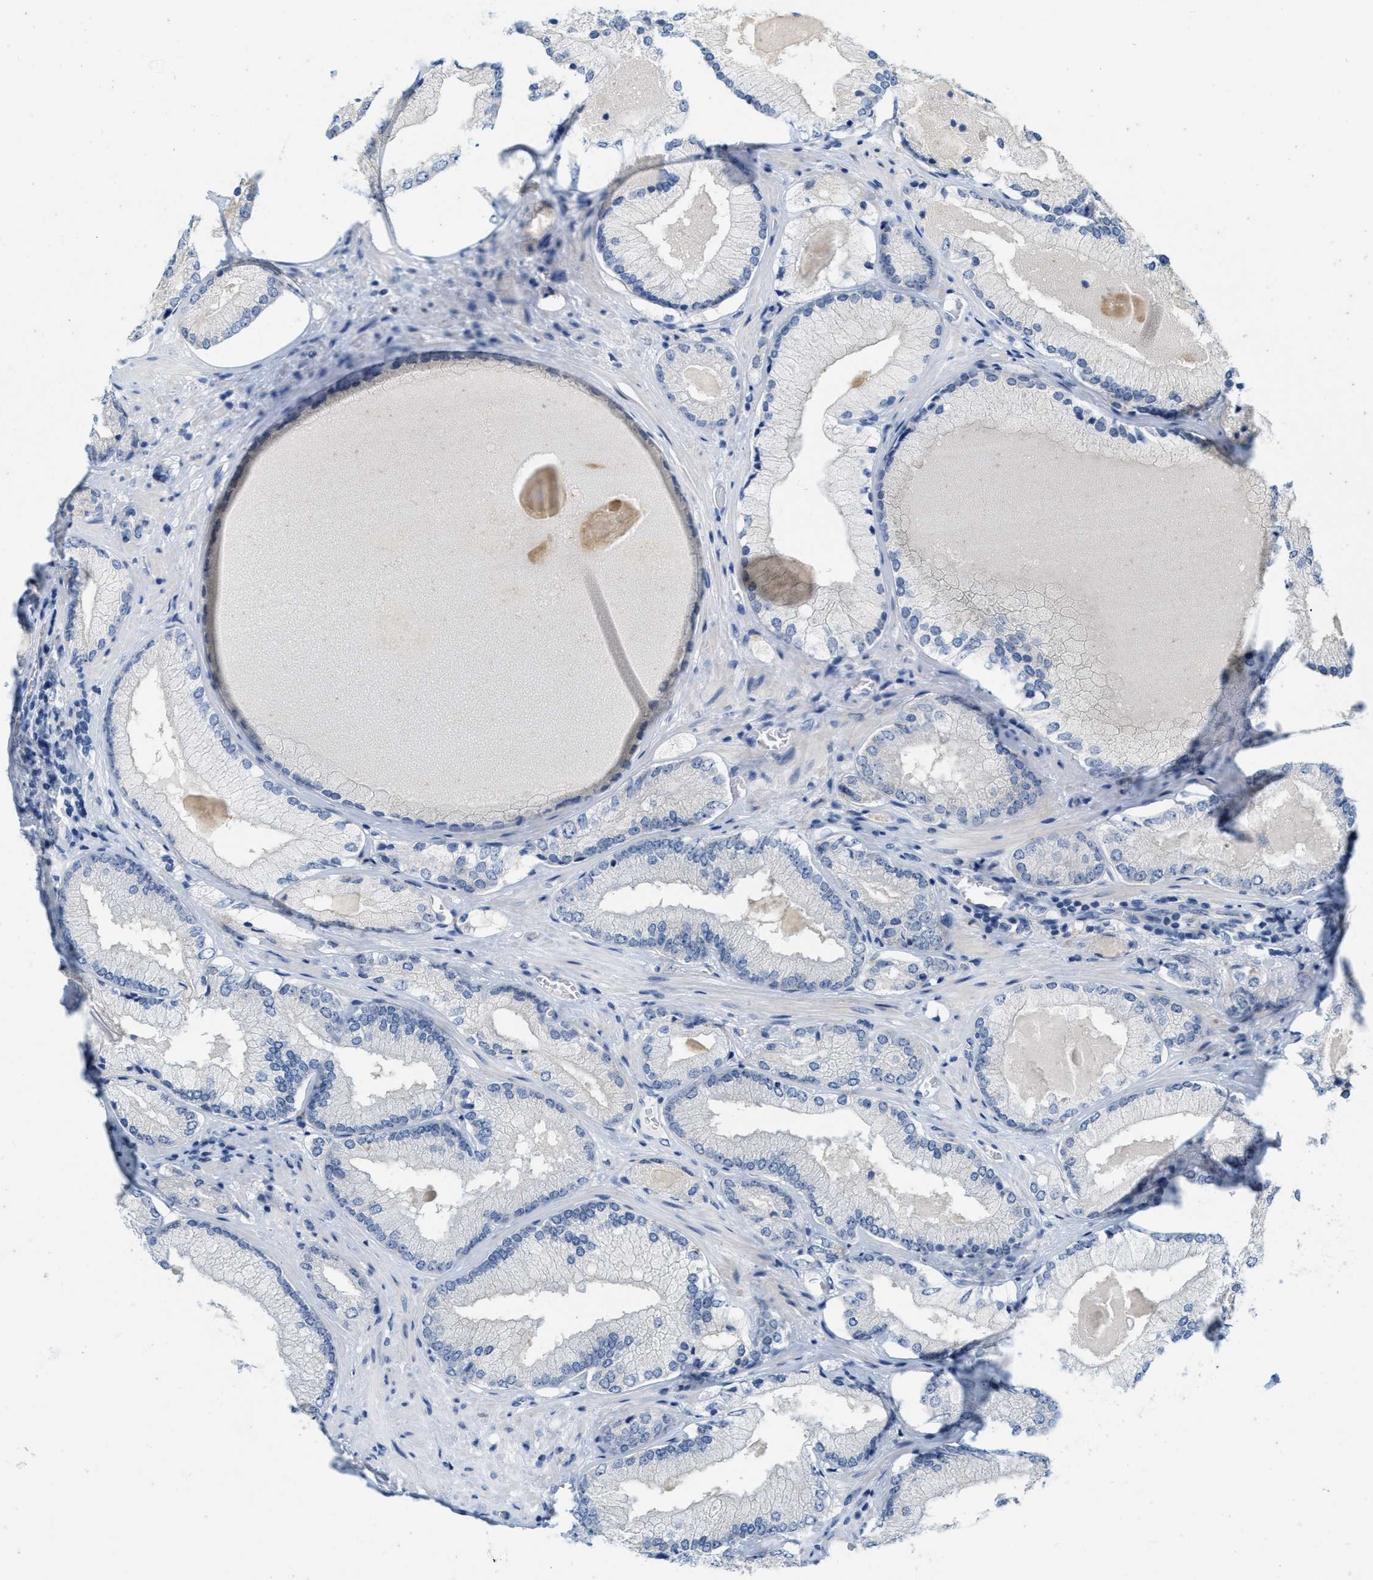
{"staining": {"intensity": "negative", "quantity": "none", "location": "none"}, "tissue": "prostate cancer", "cell_type": "Tumor cells", "image_type": "cancer", "snomed": [{"axis": "morphology", "description": "Adenocarcinoma, Low grade"}, {"axis": "topography", "description": "Prostate"}], "caption": "Prostate adenocarcinoma (low-grade) was stained to show a protein in brown. There is no significant staining in tumor cells.", "gene": "ABCB11", "patient": {"sex": "male", "age": 65}}